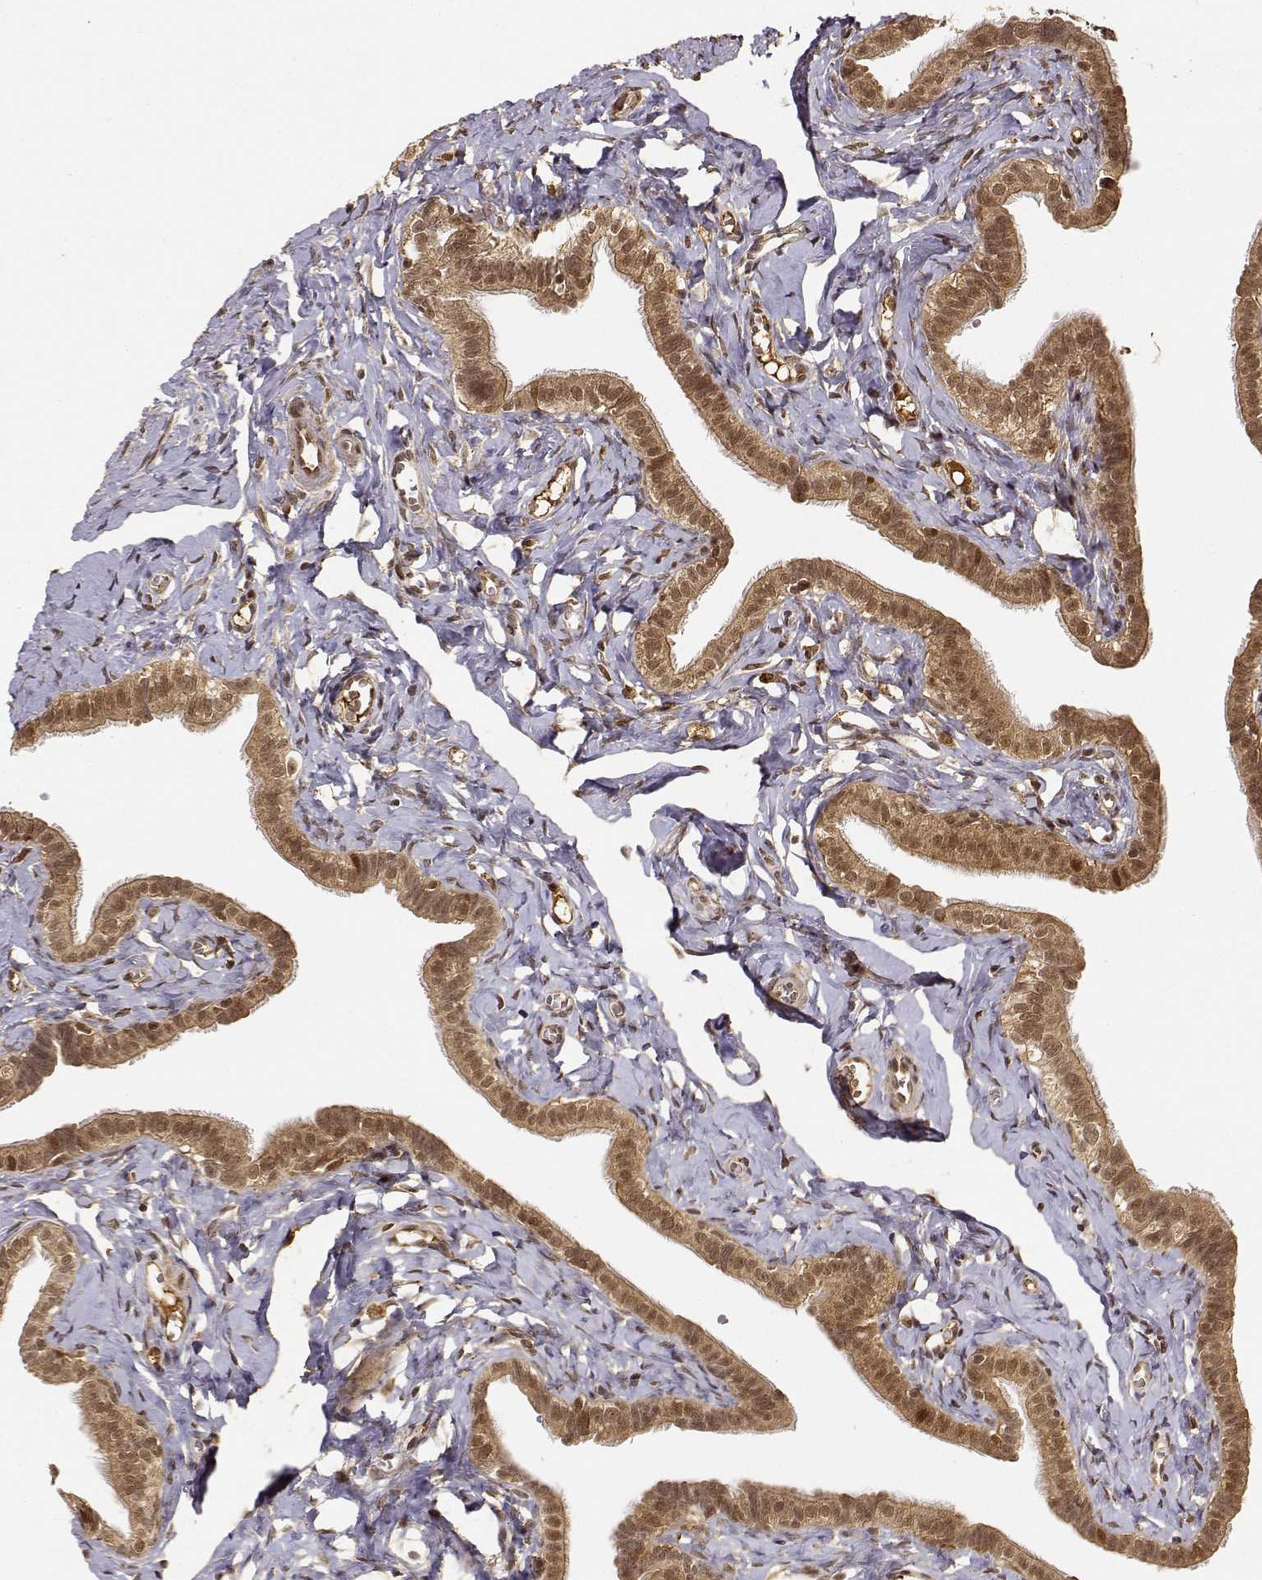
{"staining": {"intensity": "moderate", "quantity": ">75%", "location": "cytoplasmic/membranous,nuclear"}, "tissue": "fallopian tube", "cell_type": "Glandular cells", "image_type": "normal", "snomed": [{"axis": "morphology", "description": "Normal tissue, NOS"}, {"axis": "topography", "description": "Fallopian tube"}], "caption": "IHC photomicrograph of benign fallopian tube: human fallopian tube stained using immunohistochemistry displays medium levels of moderate protein expression localized specifically in the cytoplasmic/membranous,nuclear of glandular cells, appearing as a cytoplasmic/membranous,nuclear brown color.", "gene": "MAEA", "patient": {"sex": "female", "age": 41}}